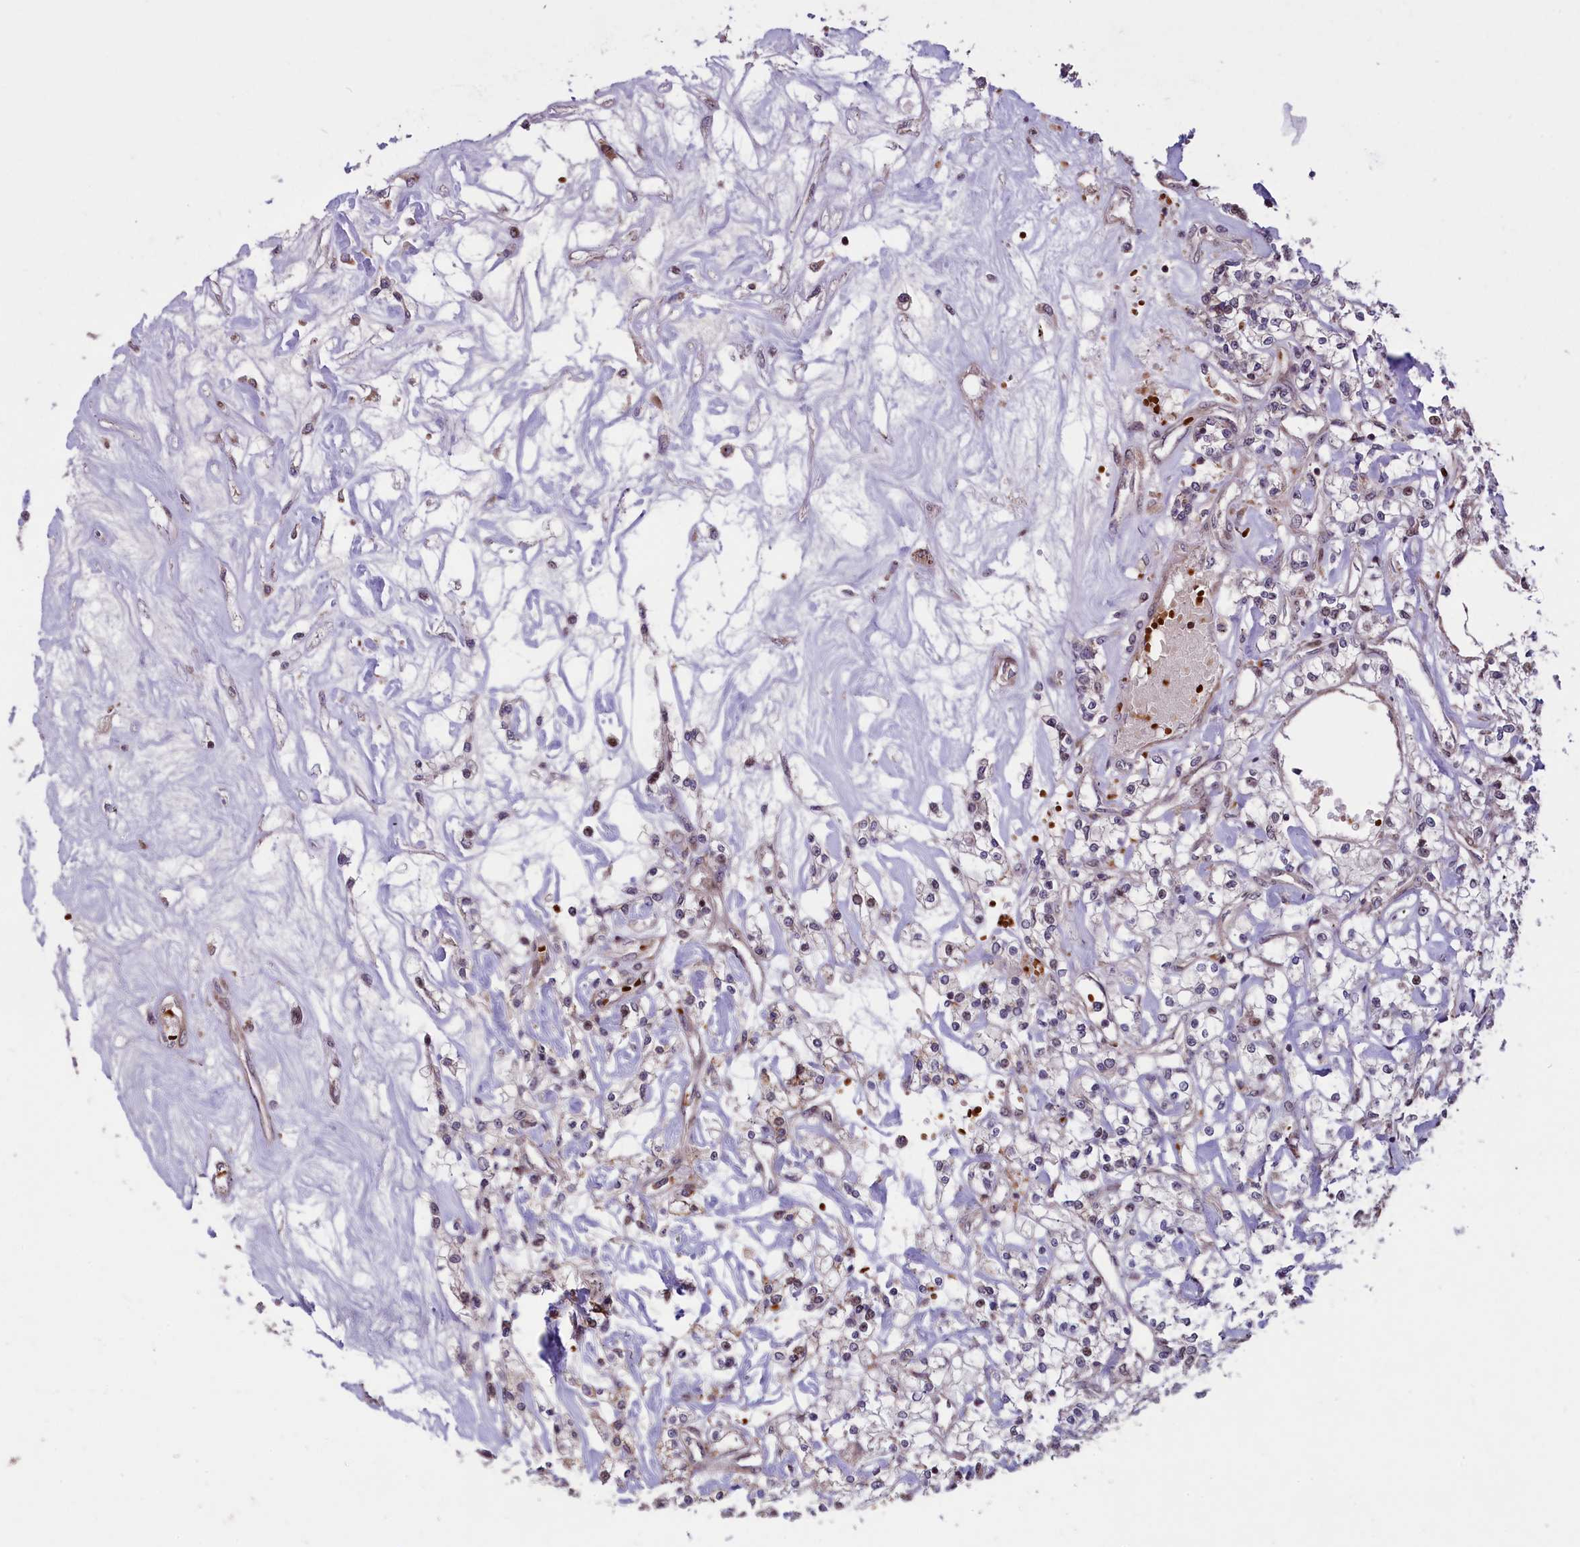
{"staining": {"intensity": "moderate", "quantity": "25%-75%", "location": "nuclear"}, "tissue": "renal cancer", "cell_type": "Tumor cells", "image_type": "cancer", "snomed": [{"axis": "morphology", "description": "Adenocarcinoma, NOS"}, {"axis": "topography", "description": "Kidney"}], "caption": "Moderate nuclear staining for a protein is seen in about 25%-75% of tumor cells of renal cancer using immunohistochemistry.", "gene": "SHFL", "patient": {"sex": "female", "age": 59}}